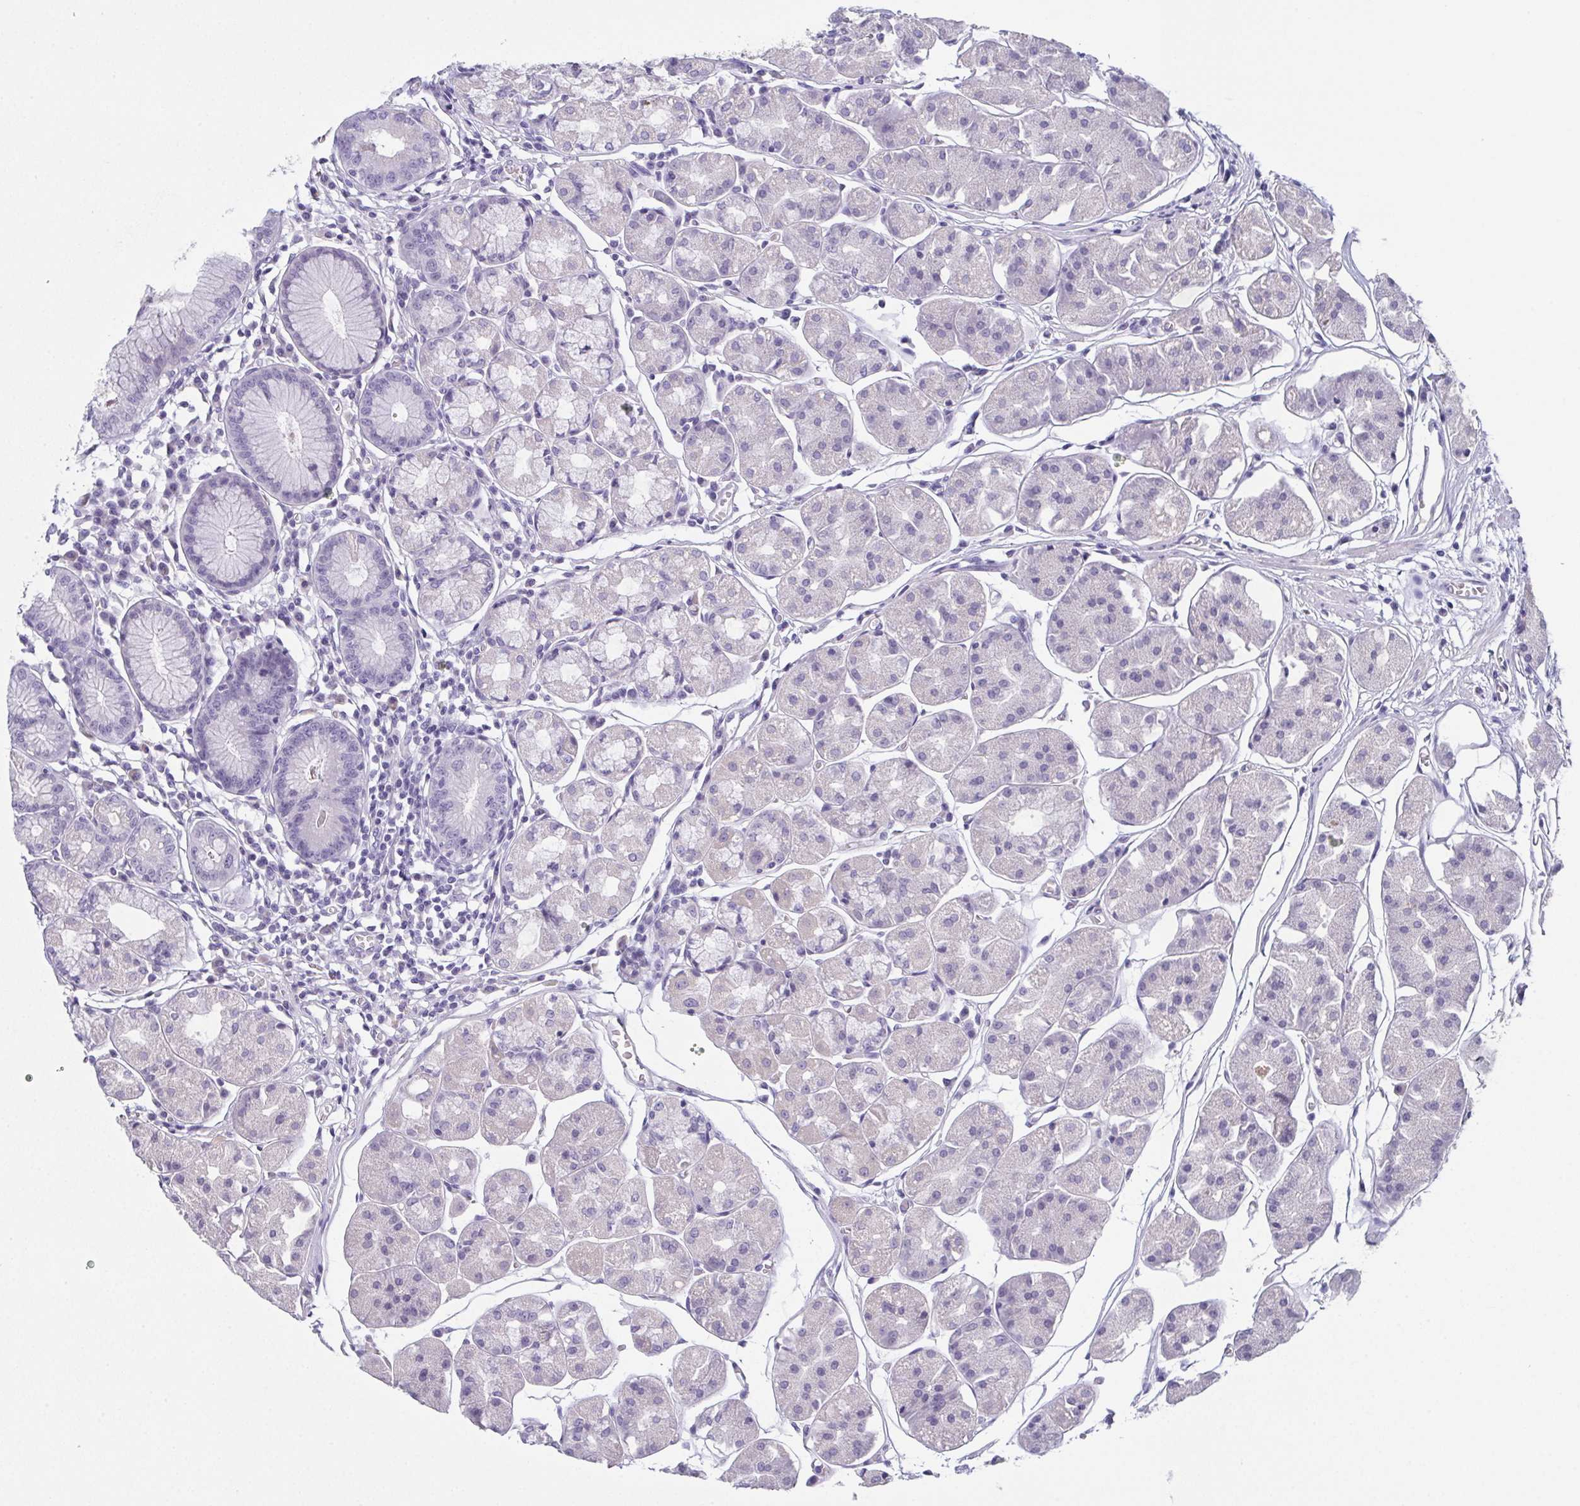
{"staining": {"intensity": "negative", "quantity": "none", "location": "none"}, "tissue": "stomach", "cell_type": "Glandular cells", "image_type": "normal", "snomed": [{"axis": "morphology", "description": "Normal tissue, NOS"}, {"axis": "topography", "description": "Stomach"}], "caption": "Histopathology image shows no protein positivity in glandular cells of unremarkable stomach.", "gene": "SLC36A2", "patient": {"sex": "male", "age": 55}}